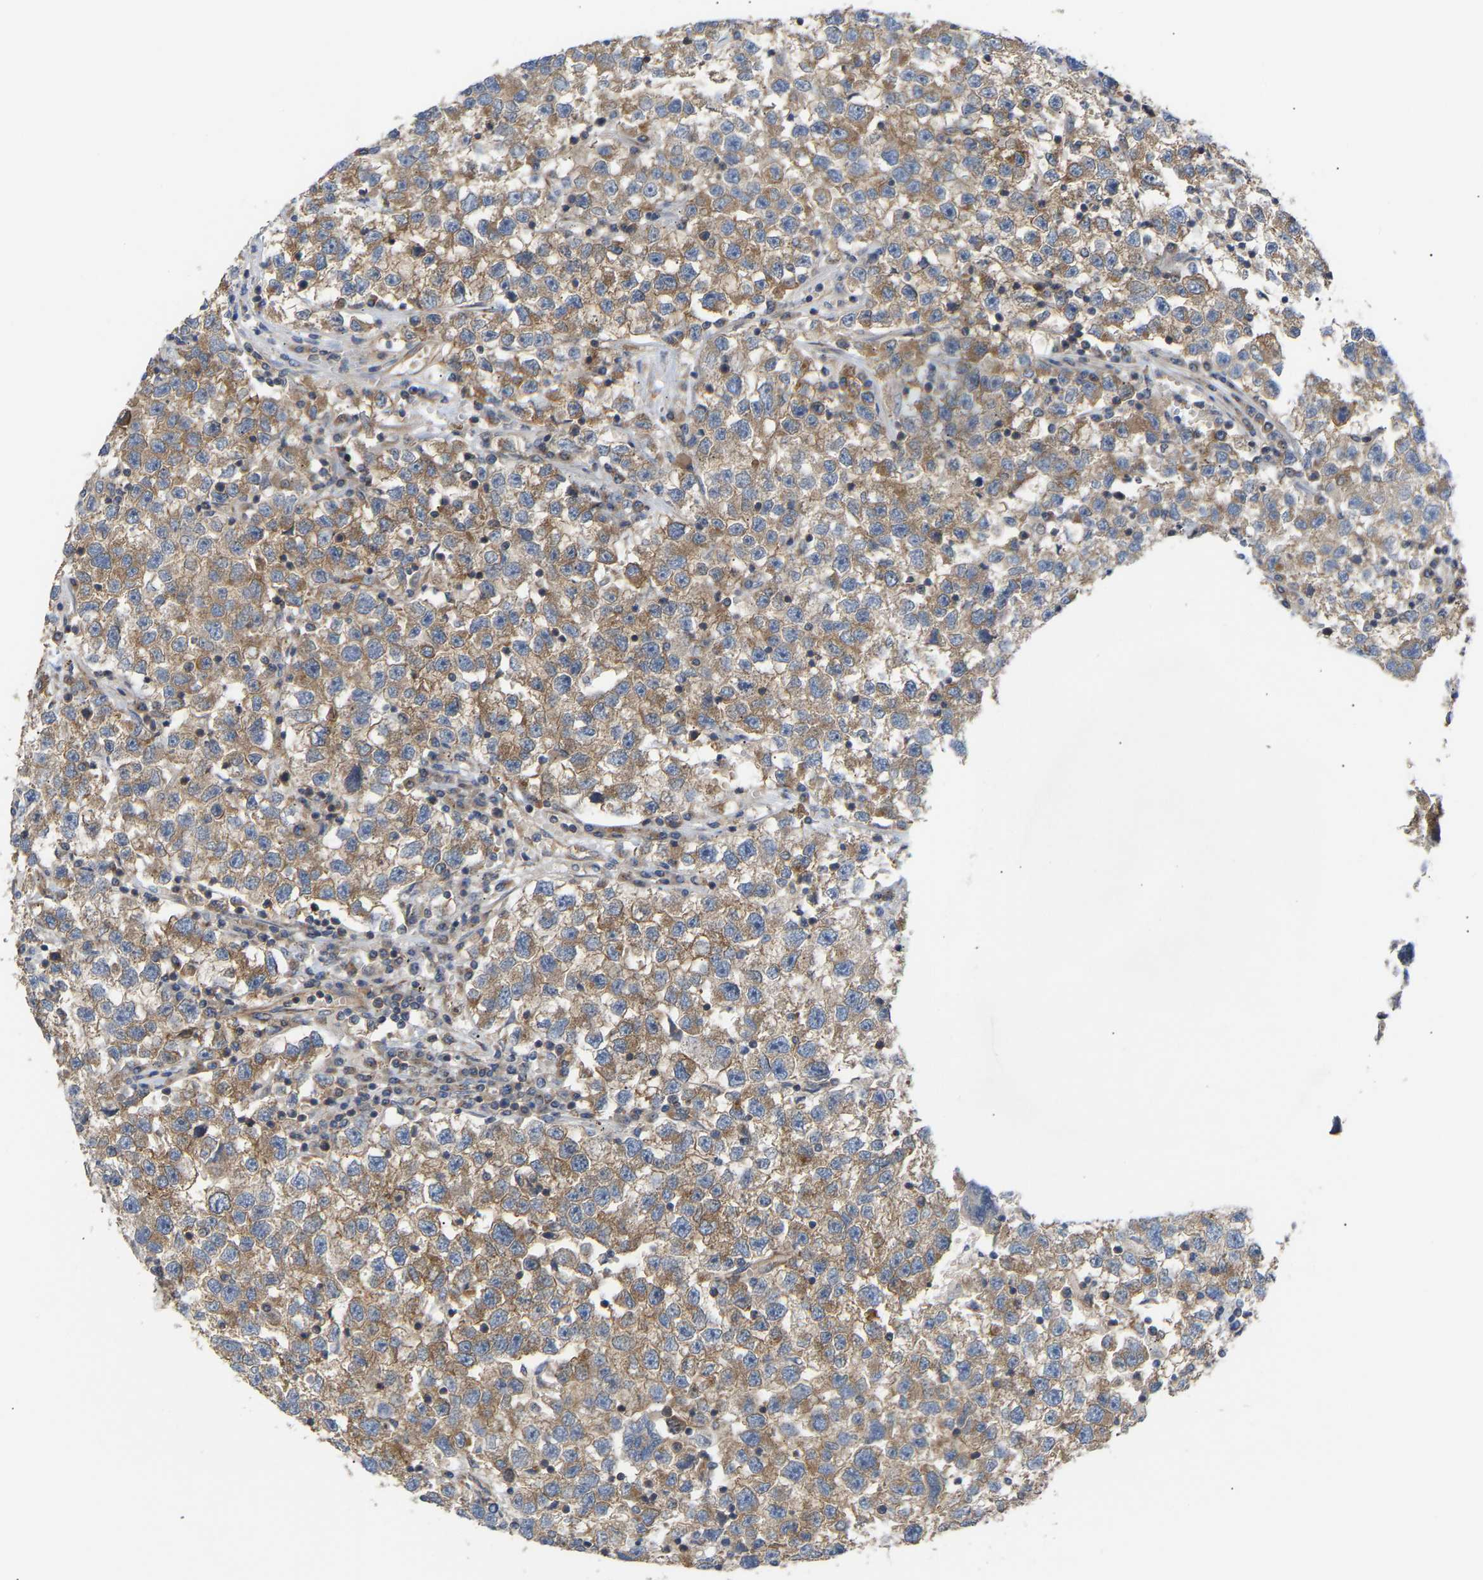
{"staining": {"intensity": "moderate", "quantity": ">75%", "location": "cytoplasmic/membranous"}, "tissue": "testis cancer", "cell_type": "Tumor cells", "image_type": "cancer", "snomed": [{"axis": "morphology", "description": "Seminoma, NOS"}, {"axis": "topography", "description": "Testis"}], "caption": "Immunohistochemical staining of human testis seminoma reveals moderate cytoplasmic/membranous protein positivity in about >75% of tumor cells.", "gene": "LAPTM4B", "patient": {"sex": "male", "age": 22}}